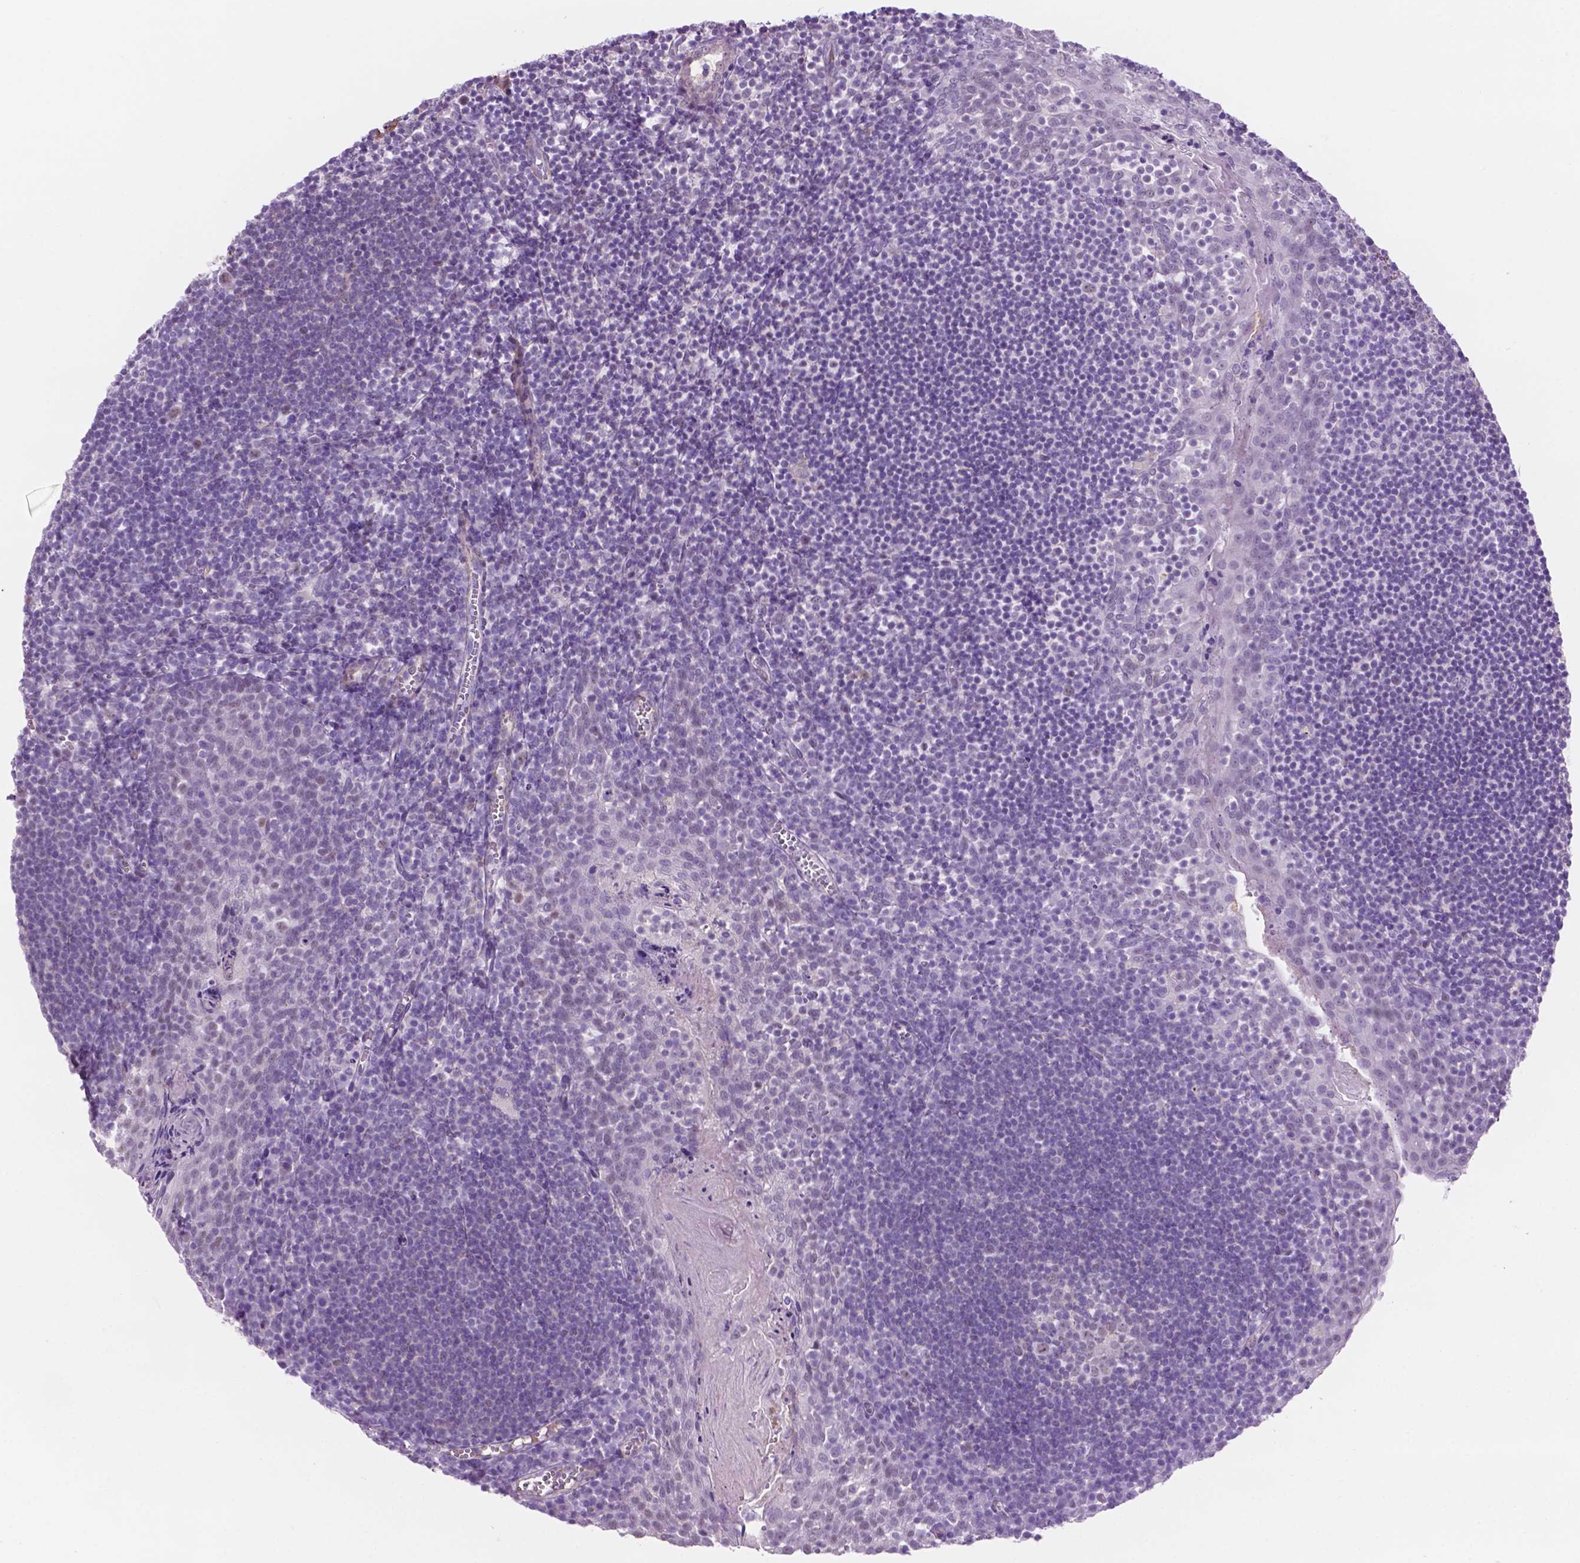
{"staining": {"intensity": "negative", "quantity": "none", "location": "none"}, "tissue": "lymph node", "cell_type": "Germinal center cells", "image_type": "normal", "snomed": [{"axis": "morphology", "description": "Normal tissue, NOS"}, {"axis": "topography", "description": "Lymph node"}], "caption": "Immunohistochemistry (IHC) of benign lymph node reveals no expression in germinal center cells.", "gene": "ACY3", "patient": {"sex": "female", "age": 21}}